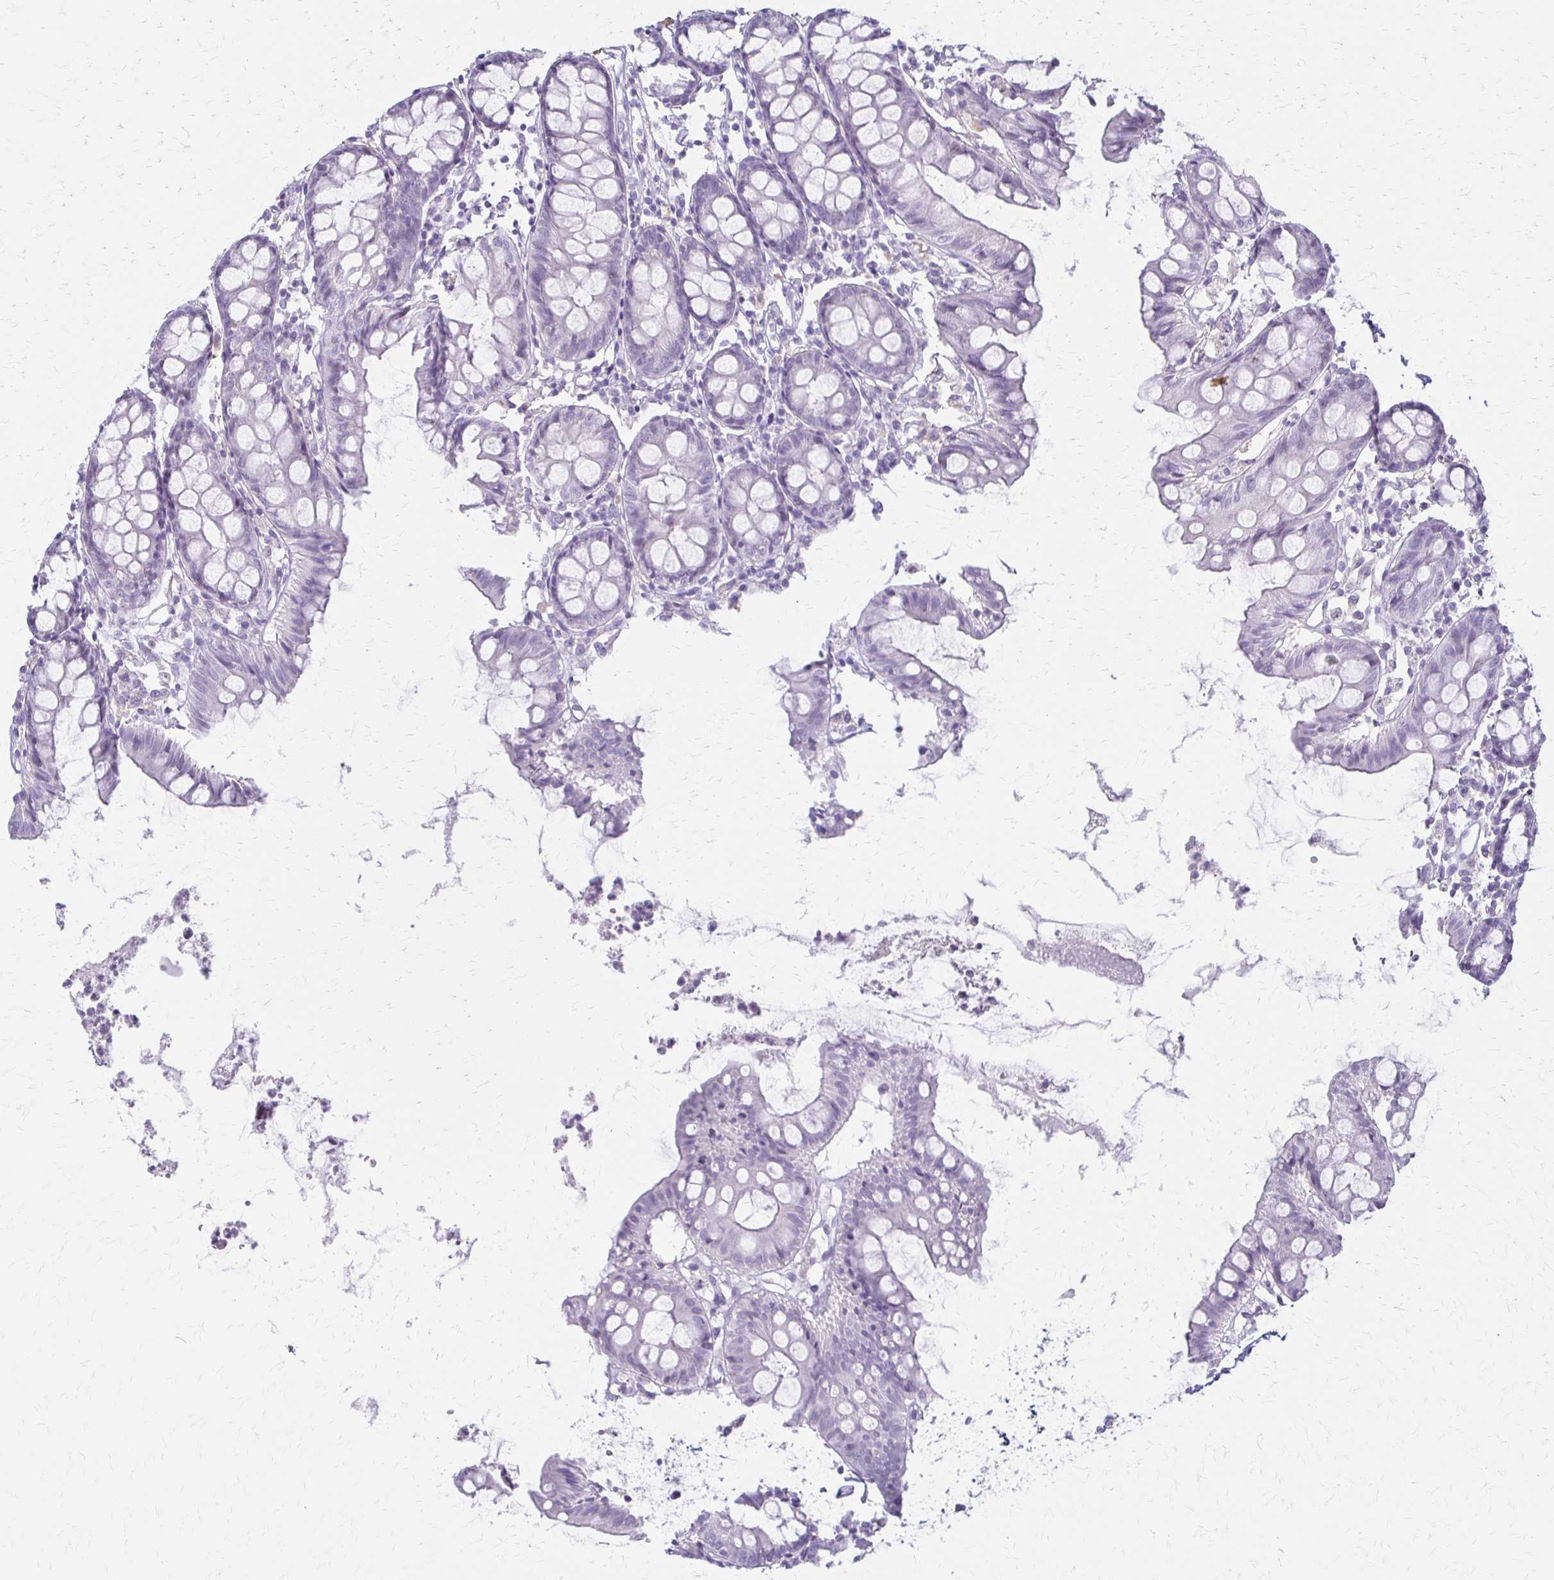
{"staining": {"intensity": "negative", "quantity": "none", "location": "none"}, "tissue": "colon", "cell_type": "Endothelial cells", "image_type": "normal", "snomed": [{"axis": "morphology", "description": "Normal tissue, NOS"}, {"axis": "topography", "description": "Colon"}], "caption": "The micrograph exhibits no significant staining in endothelial cells of colon. Nuclei are stained in blue.", "gene": "IVL", "patient": {"sex": "female", "age": 84}}